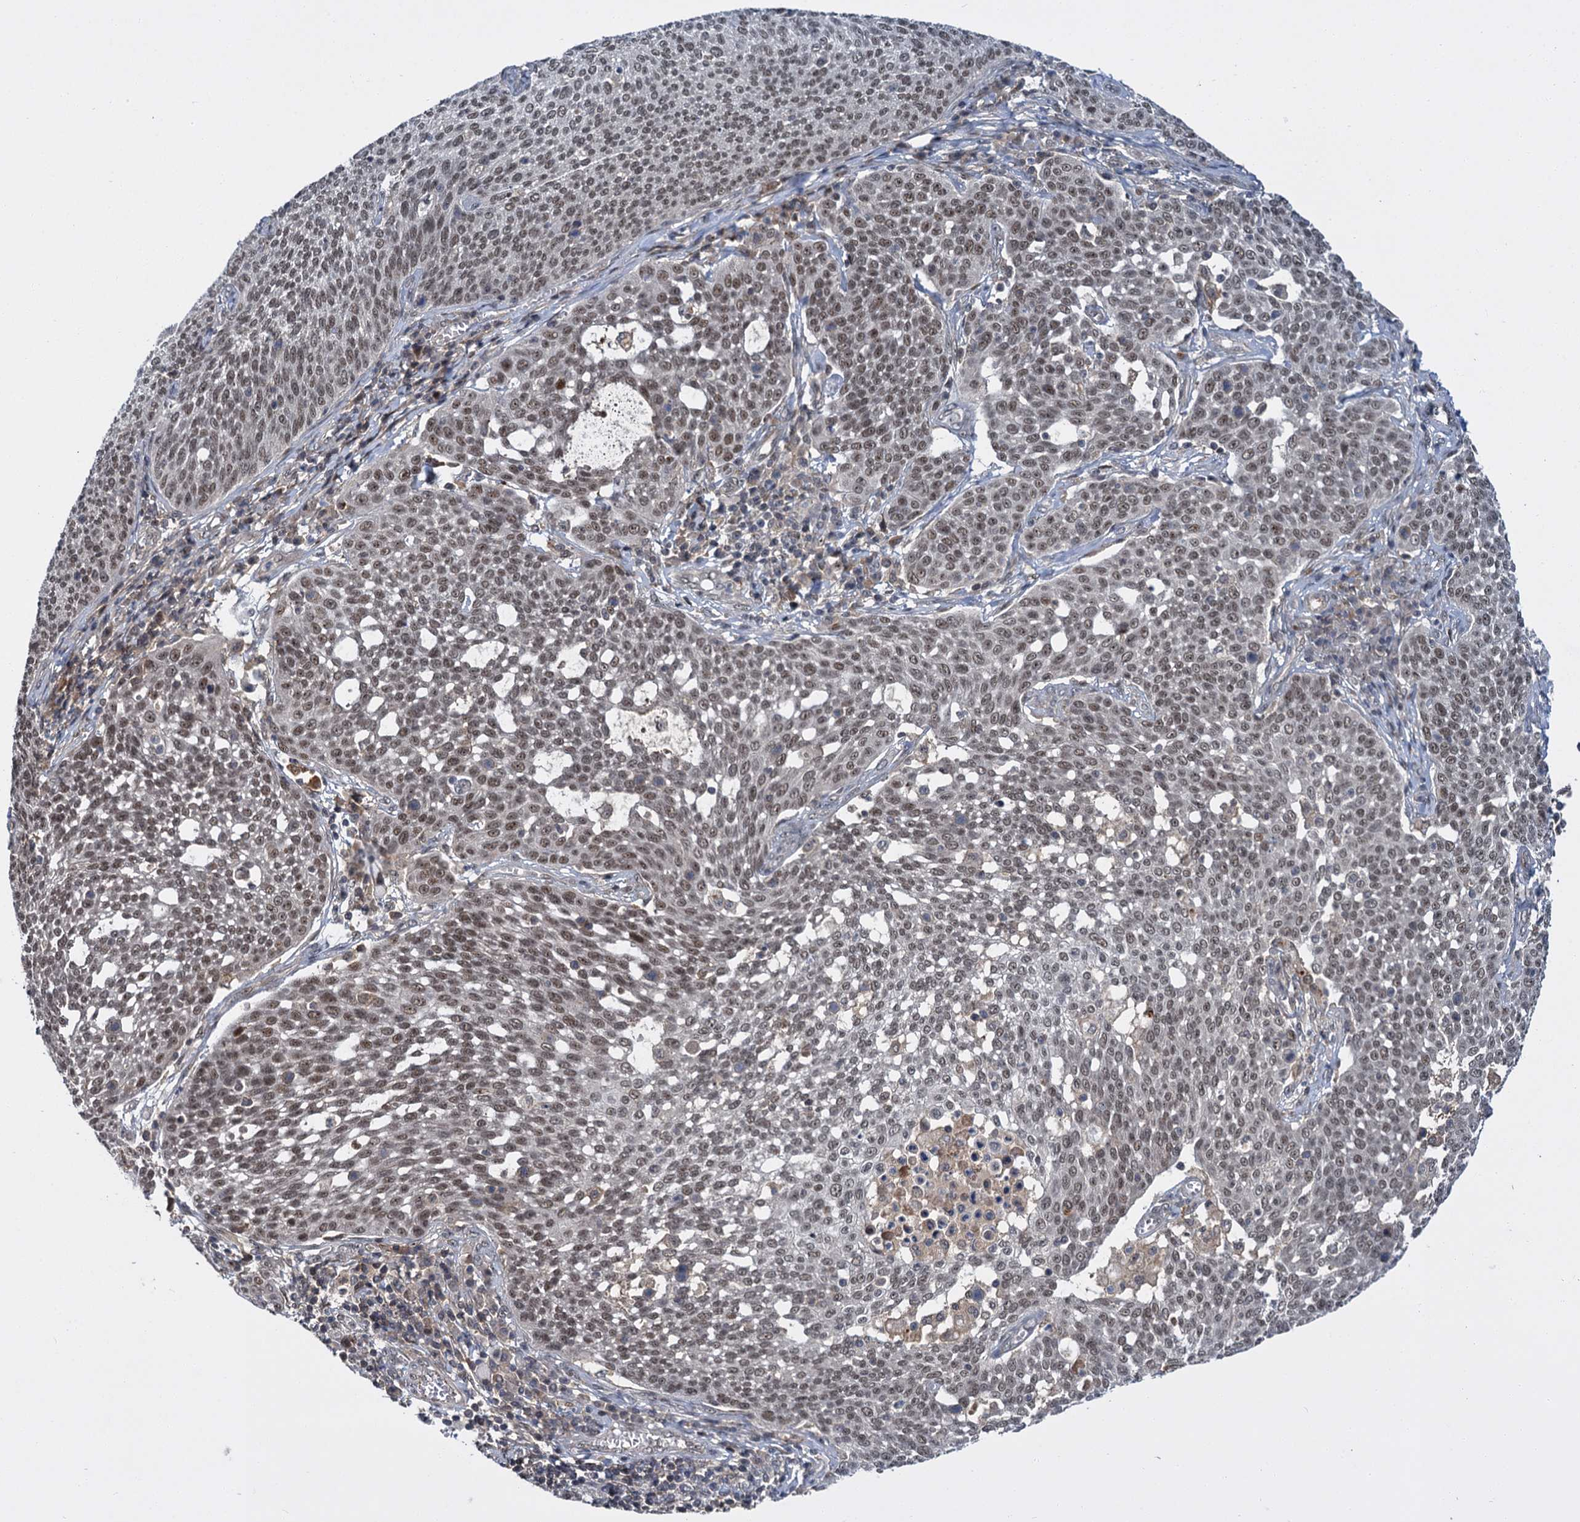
{"staining": {"intensity": "moderate", "quantity": ">75%", "location": "nuclear"}, "tissue": "cervical cancer", "cell_type": "Tumor cells", "image_type": "cancer", "snomed": [{"axis": "morphology", "description": "Squamous cell carcinoma, NOS"}, {"axis": "topography", "description": "Cervix"}], "caption": "About >75% of tumor cells in human squamous cell carcinoma (cervical) exhibit moderate nuclear protein expression as visualized by brown immunohistochemical staining.", "gene": "MBD6", "patient": {"sex": "female", "age": 34}}